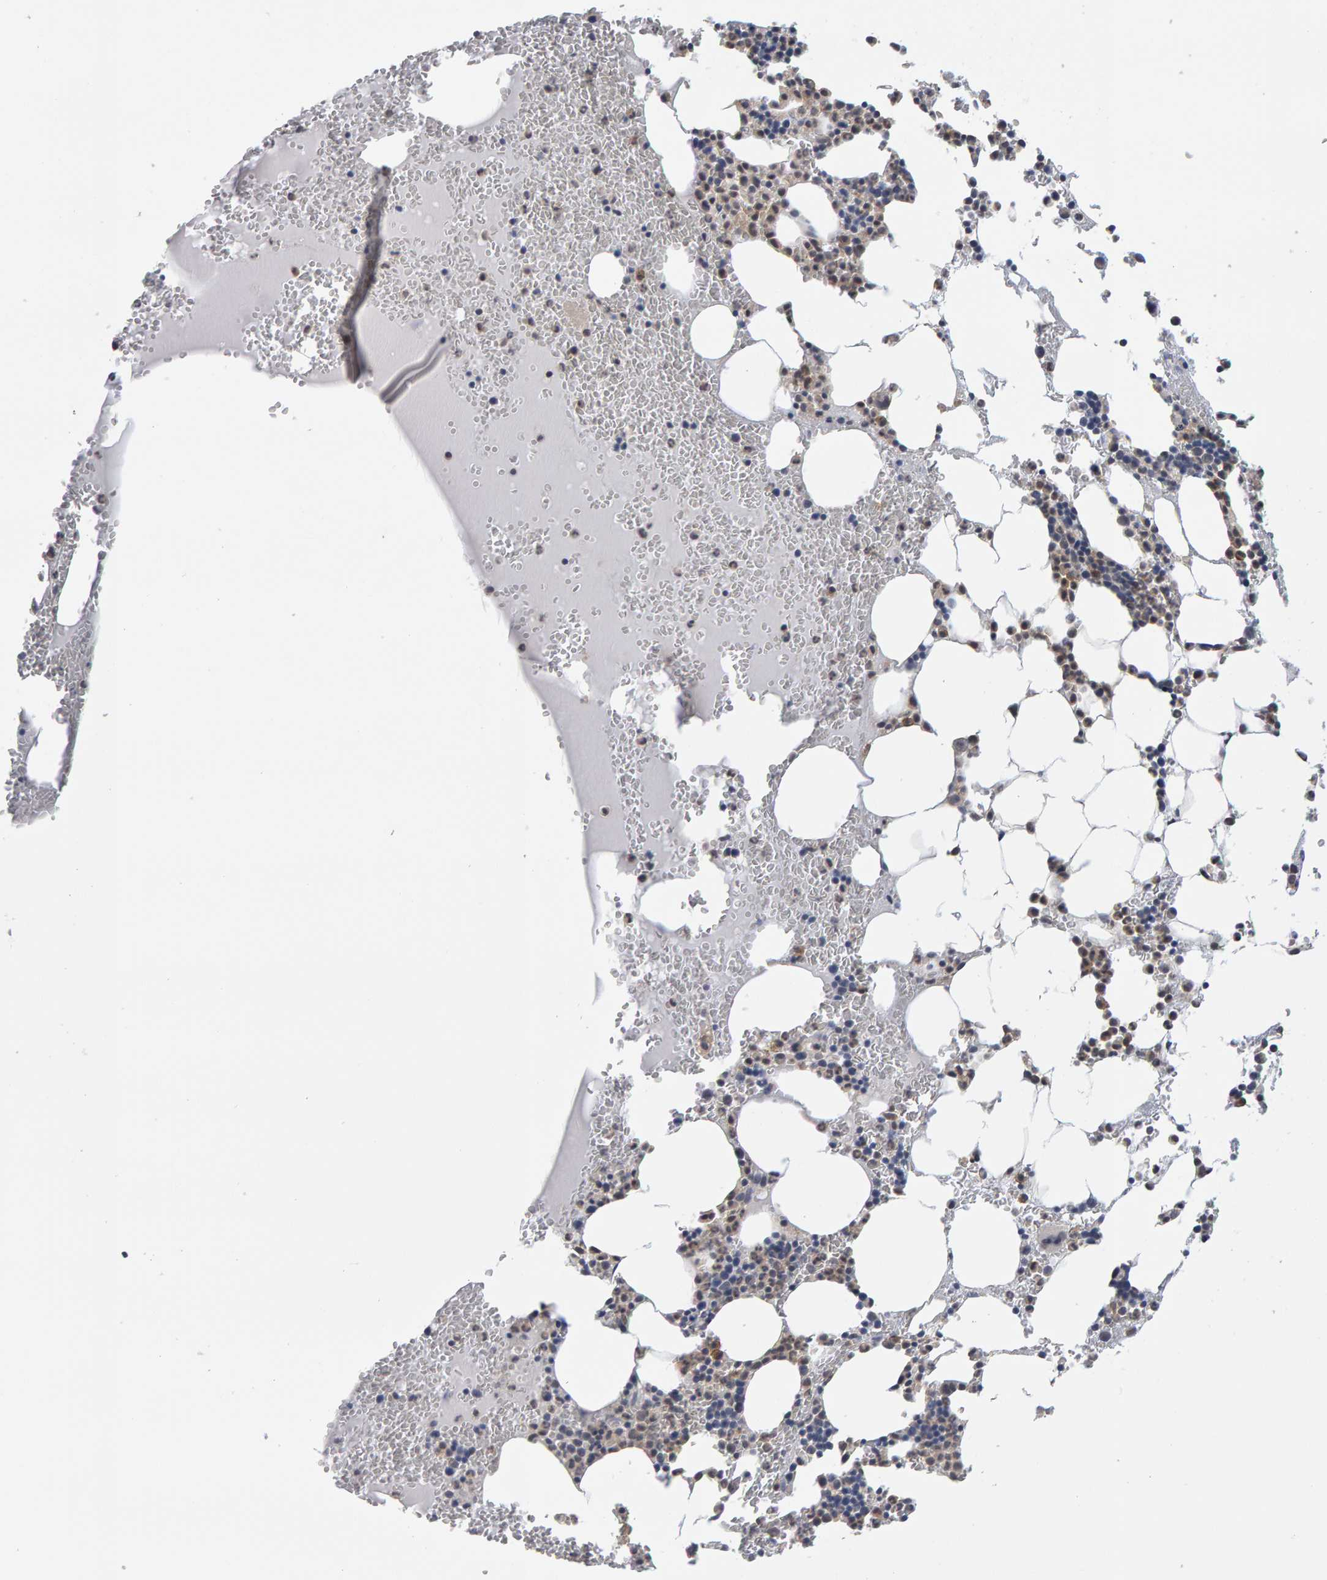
{"staining": {"intensity": "moderate", "quantity": "25%-75%", "location": "cytoplasmic/membranous"}, "tissue": "bone marrow", "cell_type": "Hematopoietic cells", "image_type": "normal", "snomed": [{"axis": "morphology", "description": "Normal tissue, NOS"}, {"axis": "morphology", "description": "Inflammation, NOS"}, {"axis": "topography", "description": "Bone marrow"}], "caption": "Hematopoietic cells reveal medium levels of moderate cytoplasmic/membranous staining in about 25%-75% of cells in unremarkable human bone marrow. The staining is performed using DAB brown chromogen to label protein expression. The nuclei are counter-stained blue using hematoxylin.", "gene": "MSRA", "patient": {"sex": "female", "age": 67}}